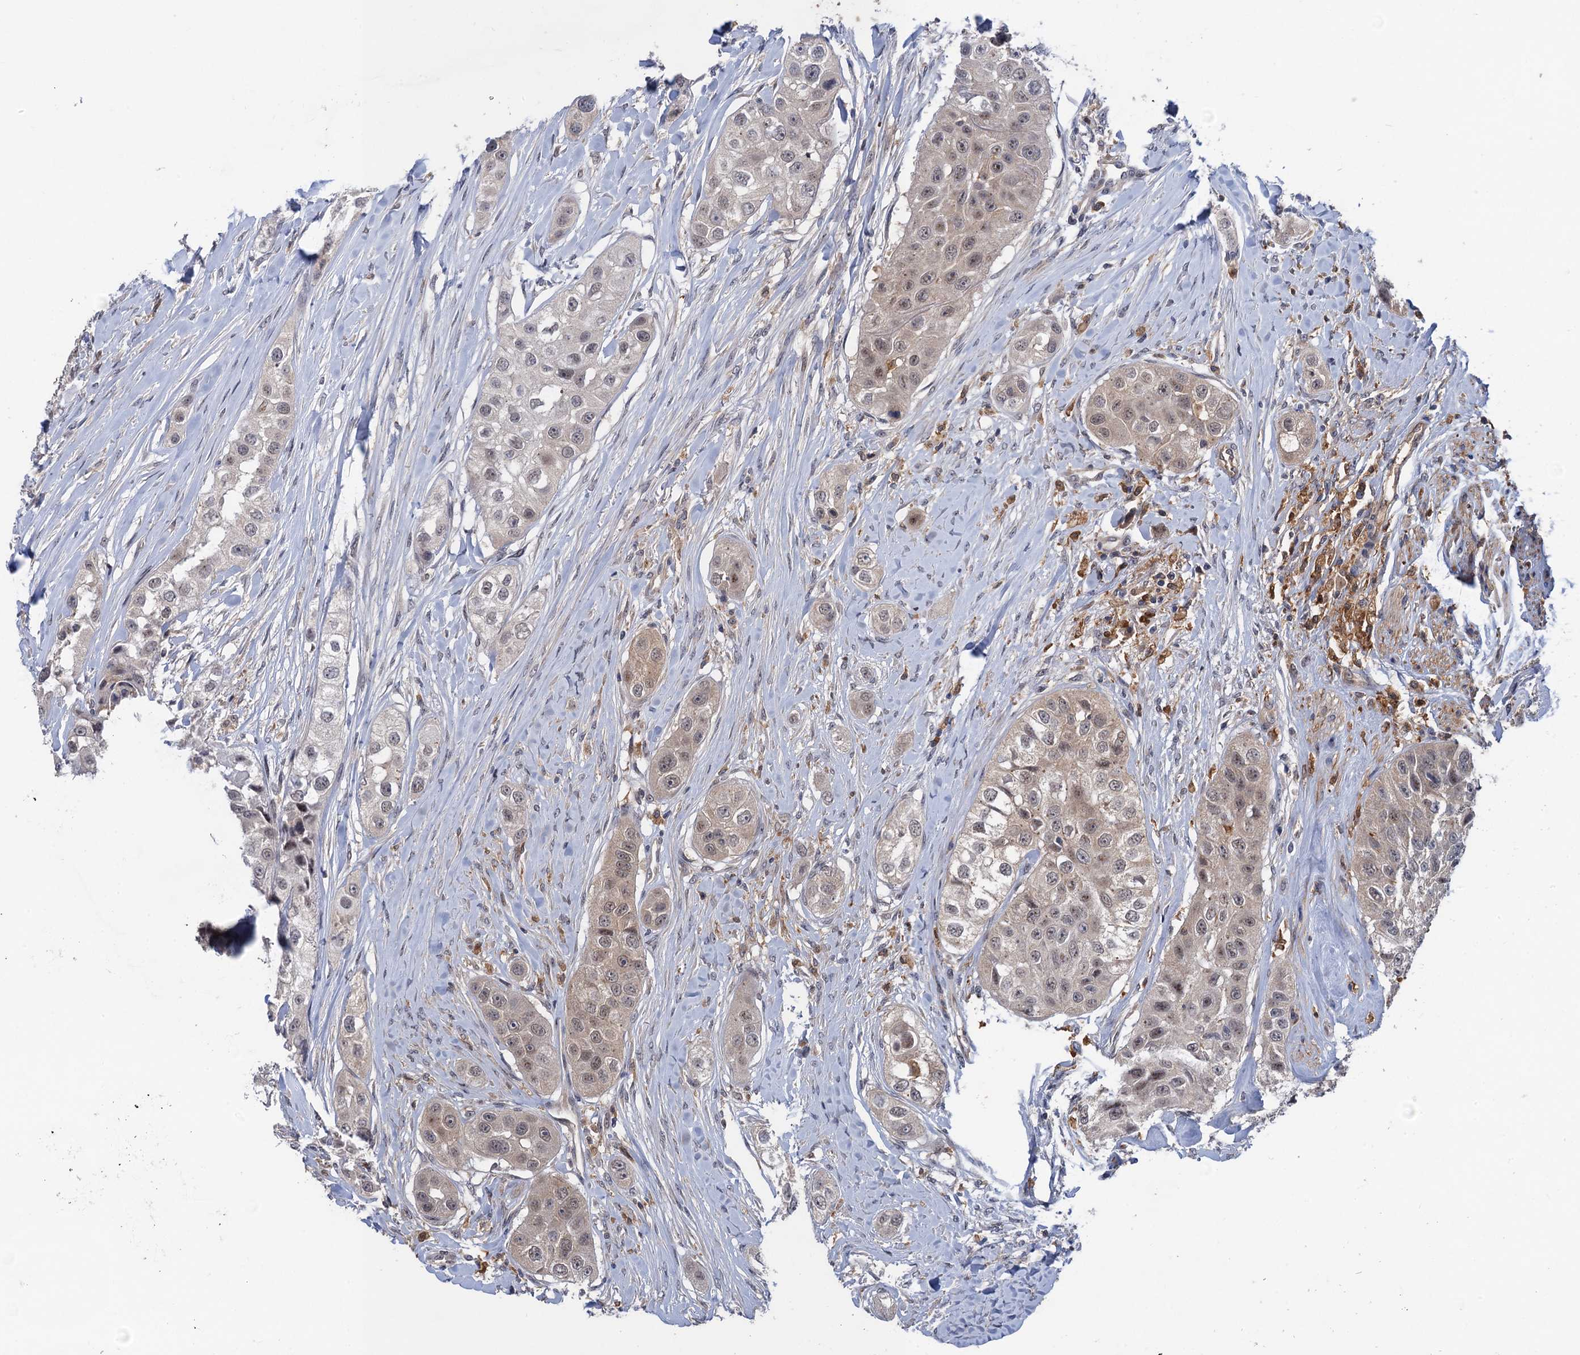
{"staining": {"intensity": "weak", "quantity": "<25%", "location": "cytoplasmic/membranous,nuclear"}, "tissue": "head and neck cancer", "cell_type": "Tumor cells", "image_type": "cancer", "snomed": [{"axis": "morphology", "description": "Normal tissue, NOS"}, {"axis": "morphology", "description": "Squamous cell carcinoma, NOS"}, {"axis": "topography", "description": "Skeletal muscle"}, {"axis": "topography", "description": "Head-Neck"}], "caption": "Immunohistochemical staining of human head and neck cancer exhibits no significant positivity in tumor cells.", "gene": "NEK8", "patient": {"sex": "male", "age": 51}}